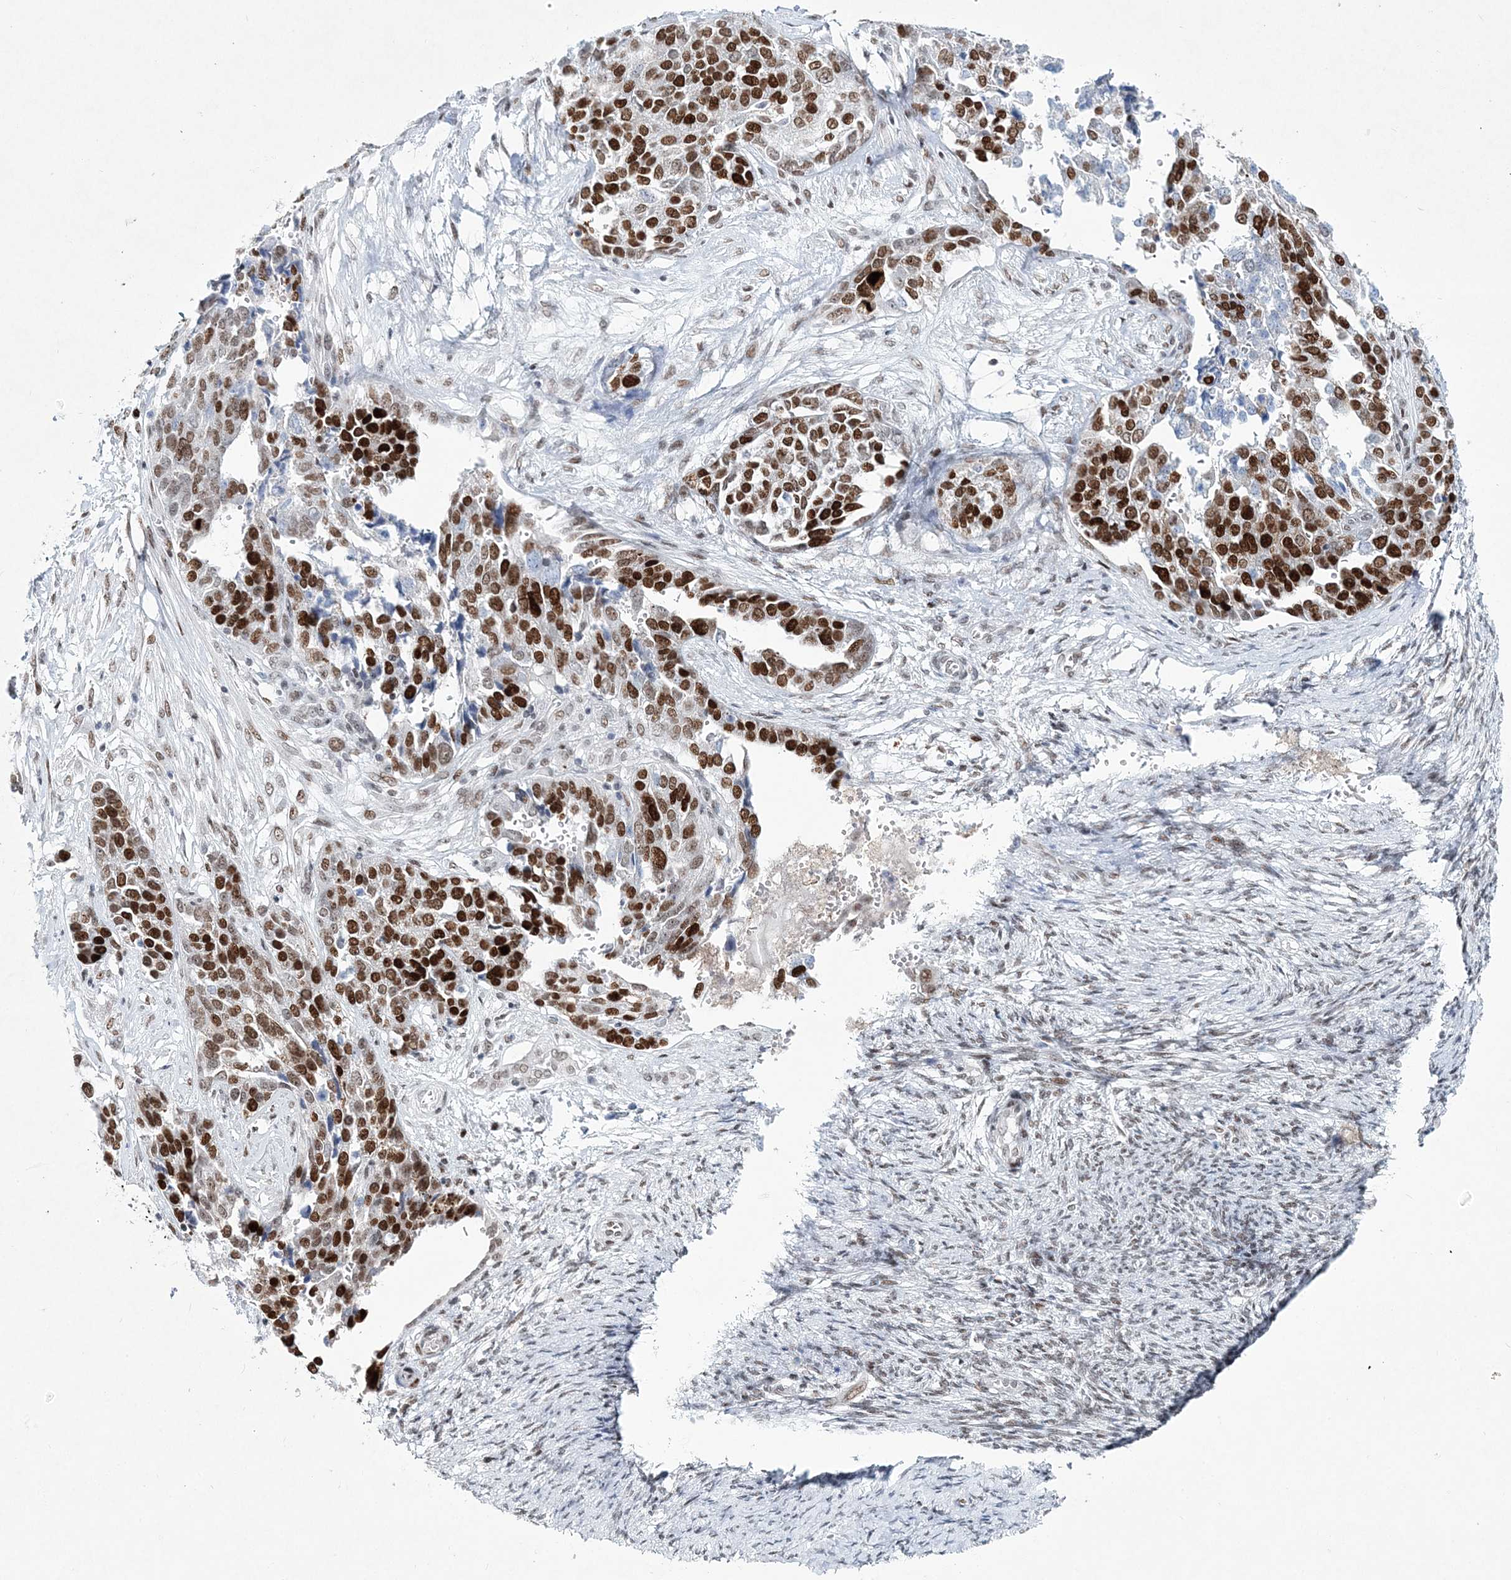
{"staining": {"intensity": "strong", "quantity": ">75%", "location": "nuclear"}, "tissue": "ovarian cancer", "cell_type": "Tumor cells", "image_type": "cancer", "snomed": [{"axis": "morphology", "description": "Cystadenocarcinoma, serous, NOS"}, {"axis": "topography", "description": "Ovary"}], "caption": "Tumor cells reveal strong nuclear positivity in about >75% of cells in serous cystadenocarcinoma (ovarian). Using DAB (brown) and hematoxylin (blue) stains, captured at high magnification using brightfield microscopy.", "gene": "LRRFIP2", "patient": {"sex": "female", "age": 44}}